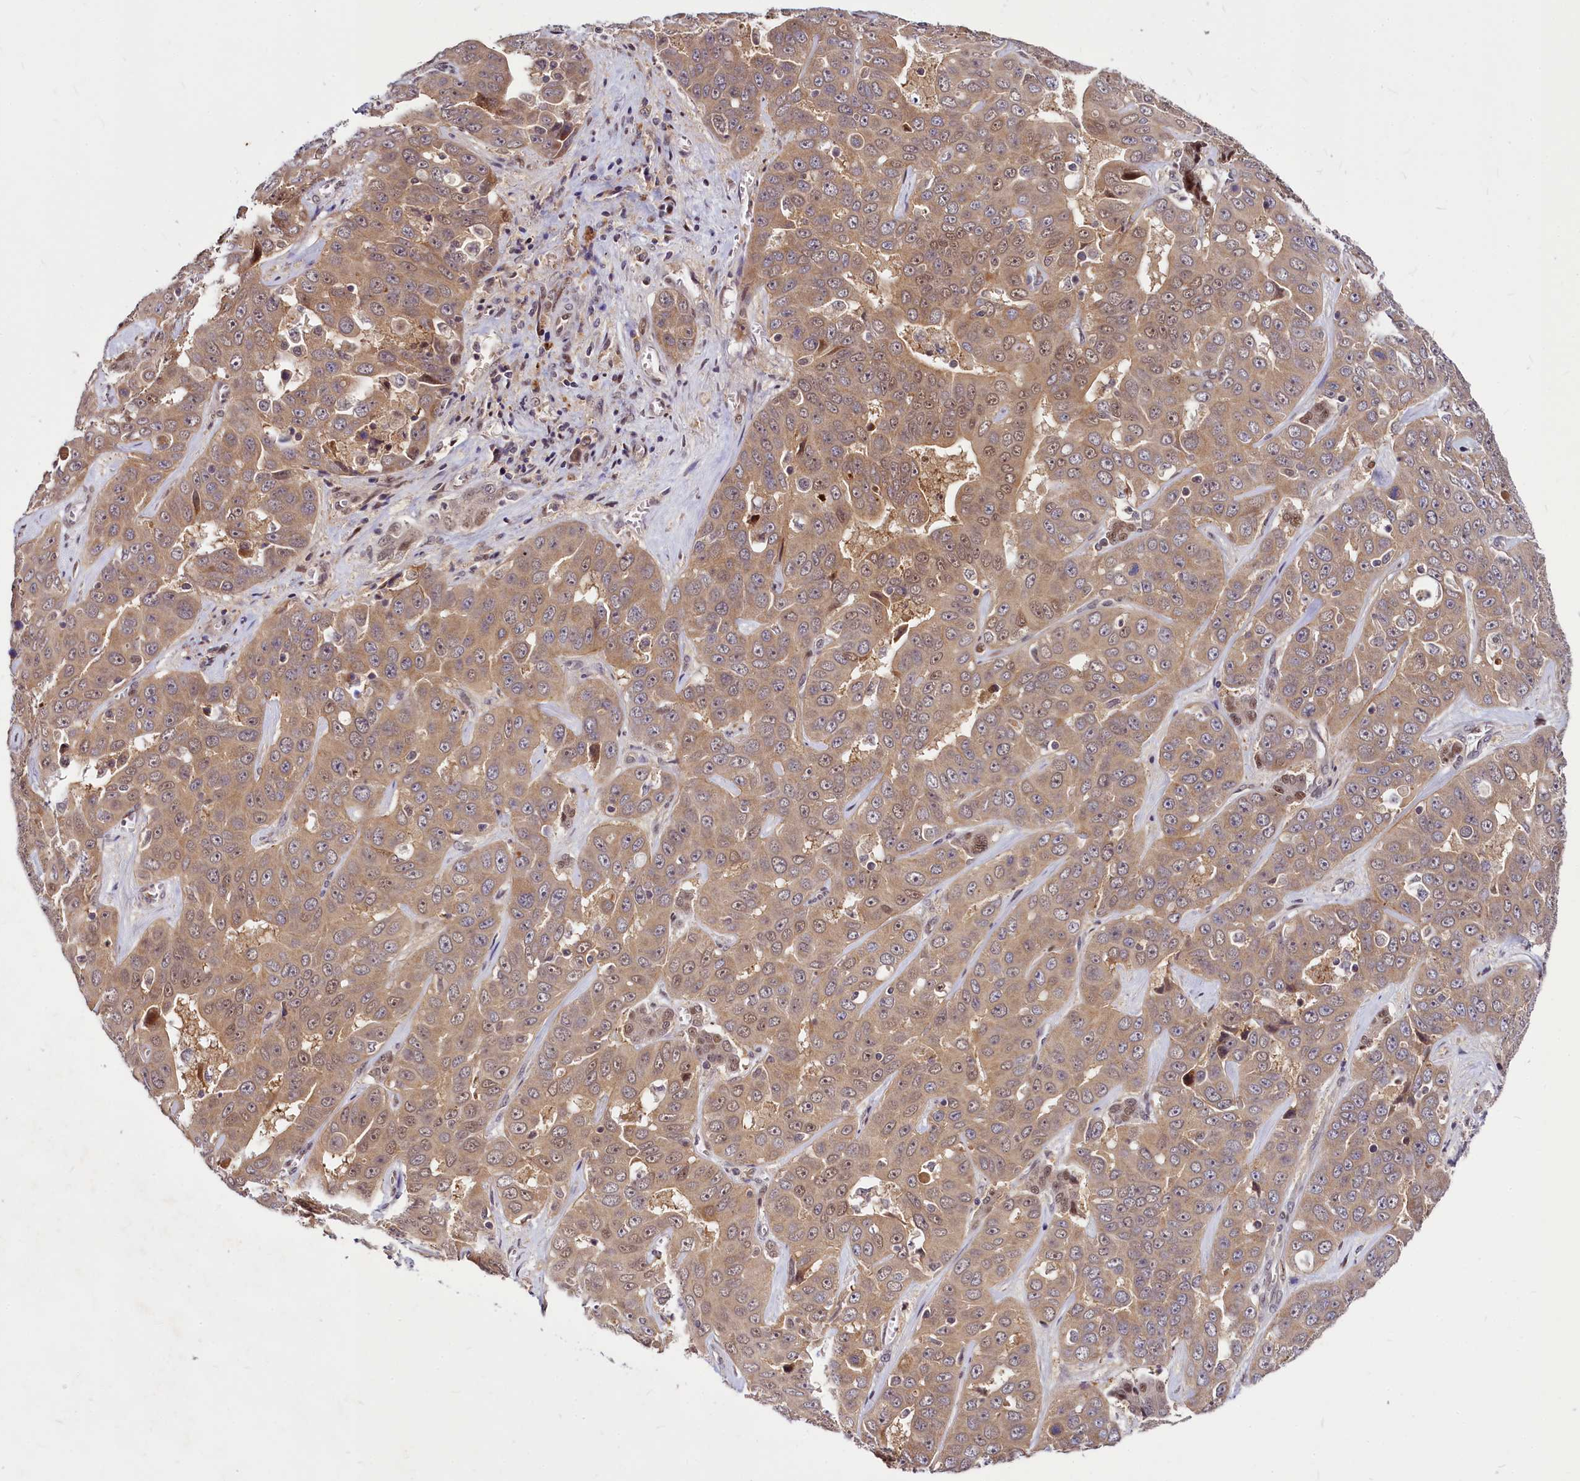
{"staining": {"intensity": "moderate", "quantity": ">75%", "location": "cytoplasmic/membranous"}, "tissue": "liver cancer", "cell_type": "Tumor cells", "image_type": "cancer", "snomed": [{"axis": "morphology", "description": "Cholangiocarcinoma"}, {"axis": "topography", "description": "Liver"}], "caption": "The micrograph reveals staining of liver cancer (cholangiocarcinoma), revealing moderate cytoplasmic/membranous protein positivity (brown color) within tumor cells. (Brightfield microscopy of DAB IHC at high magnification).", "gene": "MAML2", "patient": {"sex": "female", "age": 52}}